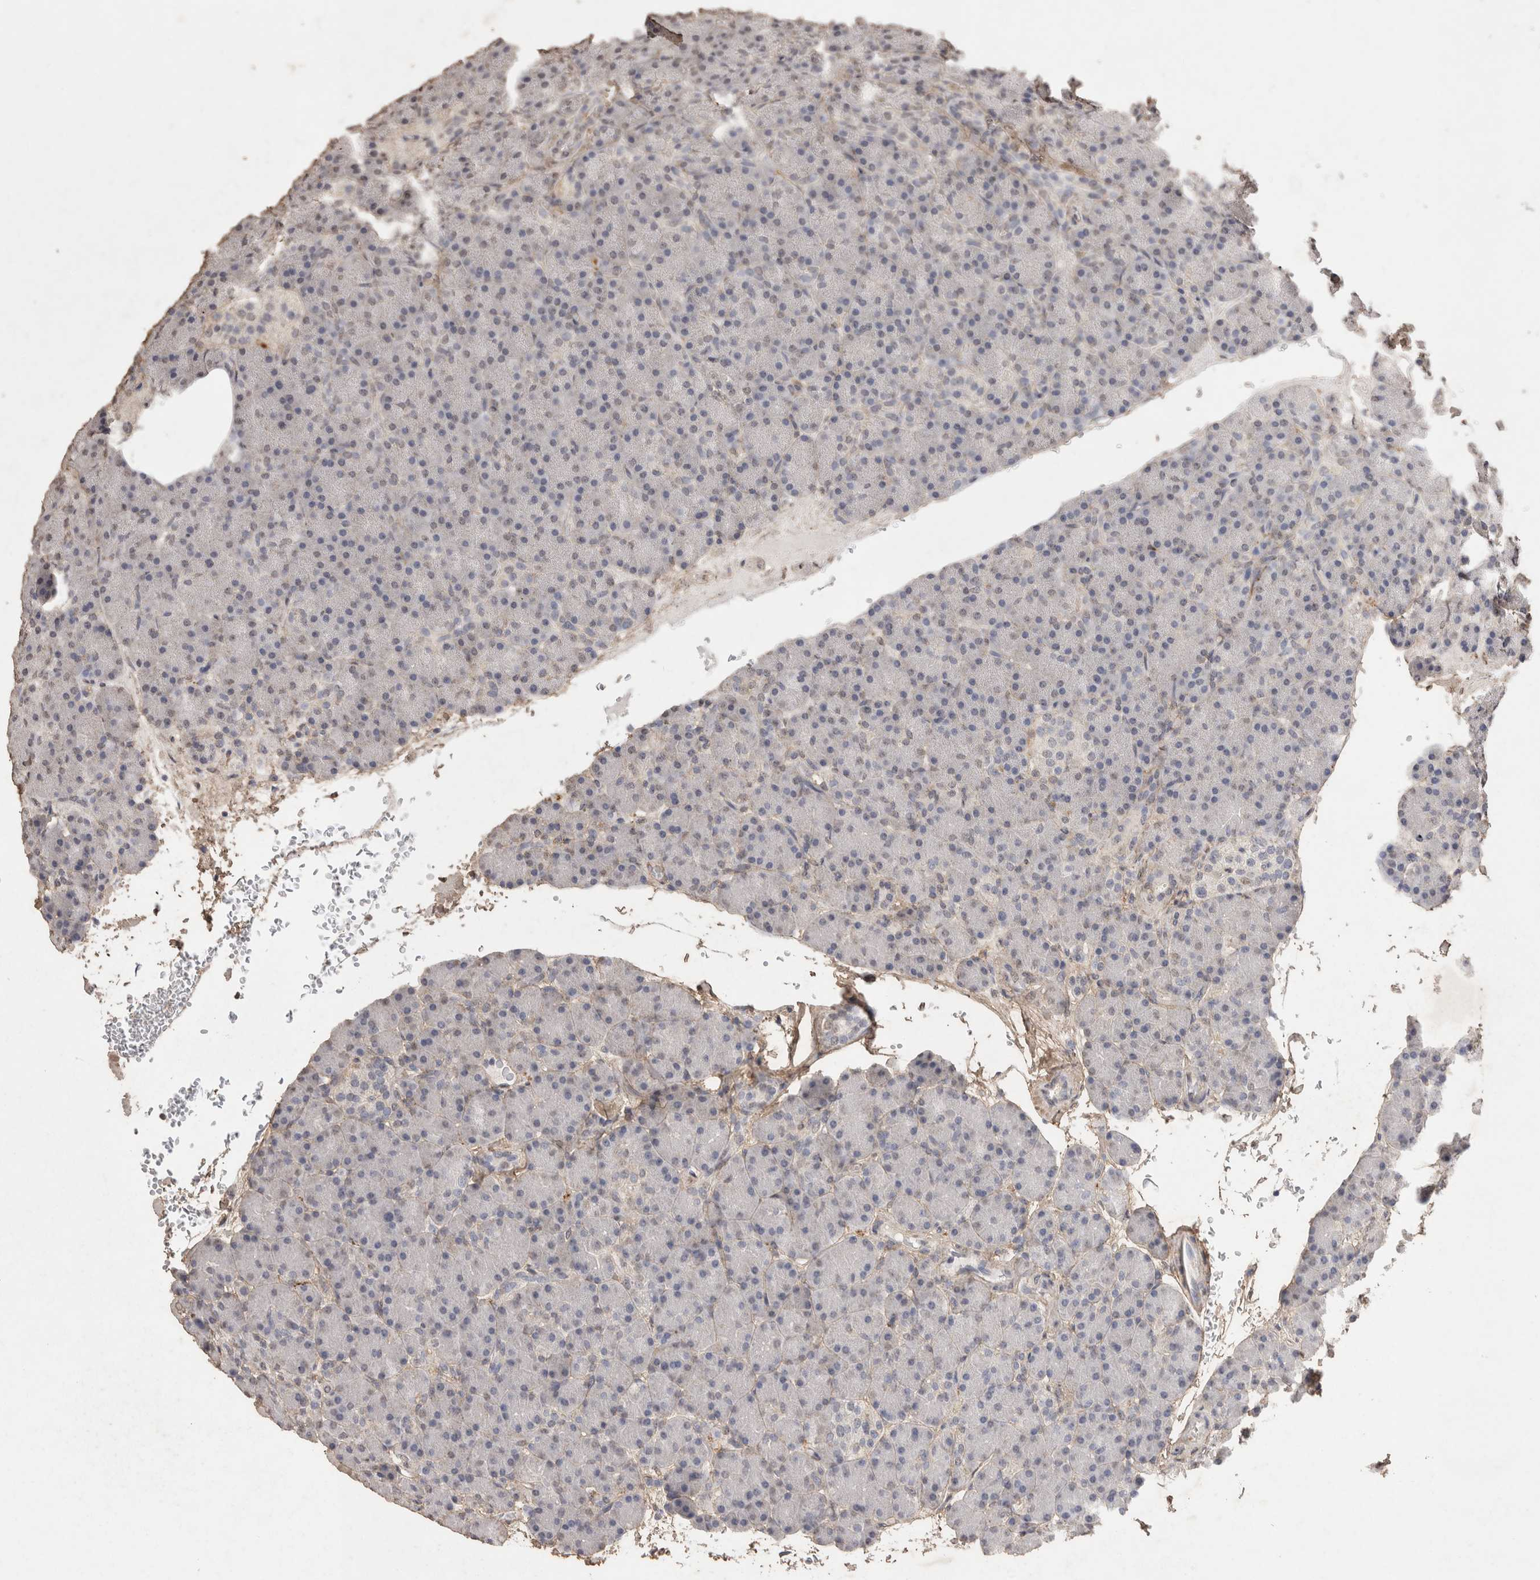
{"staining": {"intensity": "negative", "quantity": "none", "location": "none"}, "tissue": "pancreas", "cell_type": "Exocrine glandular cells", "image_type": "normal", "snomed": [{"axis": "morphology", "description": "Normal tissue, NOS"}, {"axis": "topography", "description": "Pancreas"}], "caption": "A histopathology image of pancreas stained for a protein displays no brown staining in exocrine glandular cells. The staining was performed using DAB (3,3'-diaminobenzidine) to visualize the protein expression in brown, while the nuclei were stained in blue with hematoxylin (Magnification: 20x).", "gene": "C1QTNF5", "patient": {"sex": "female", "age": 43}}